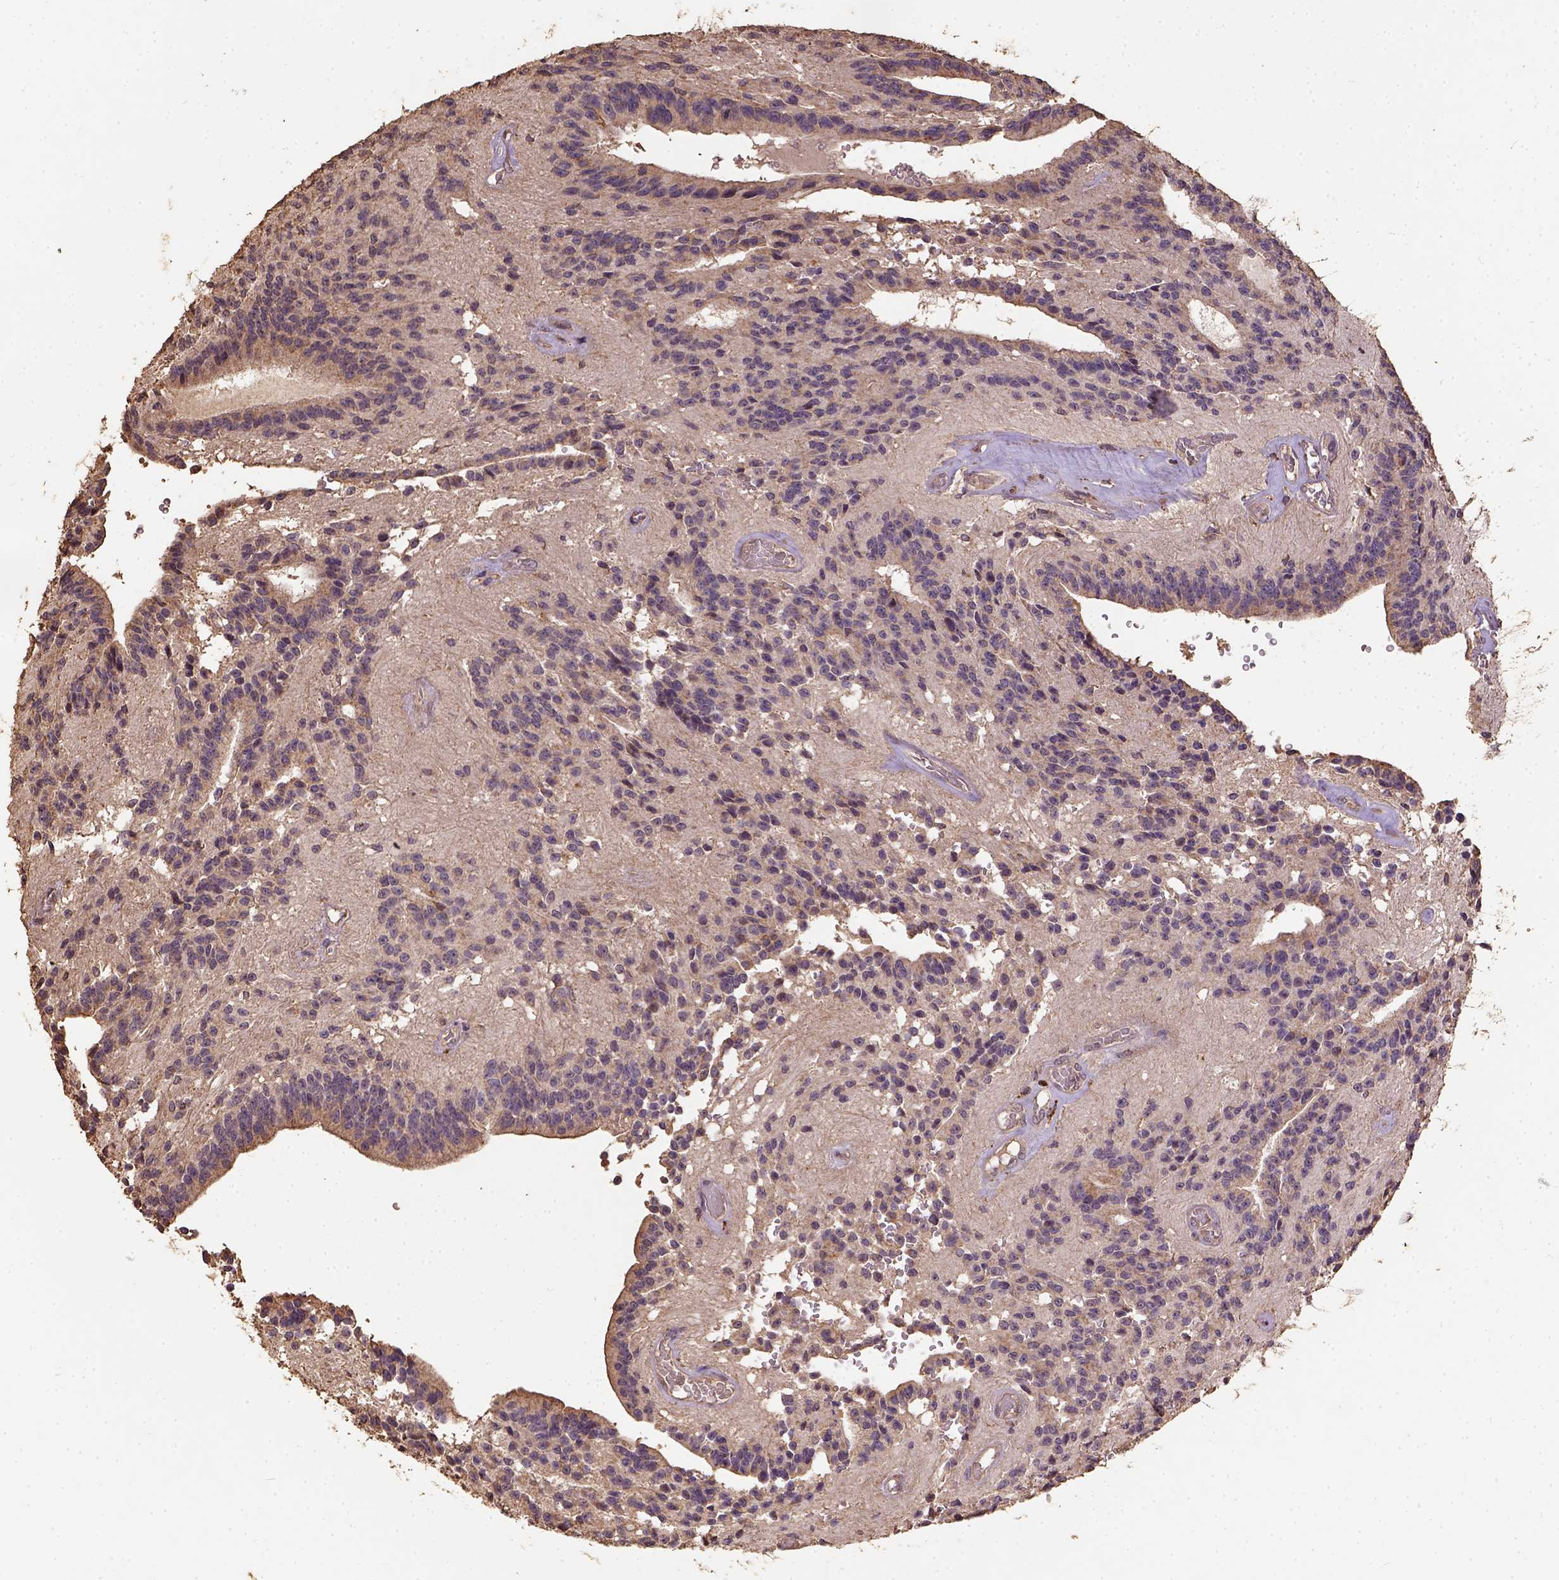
{"staining": {"intensity": "moderate", "quantity": "25%-75%", "location": "cytoplasmic/membranous"}, "tissue": "glioma", "cell_type": "Tumor cells", "image_type": "cancer", "snomed": [{"axis": "morphology", "description": "Glioma, malignant, Low grade"}, {"axis": "topography", "description": "Brain"}], "caption": "Immunohistochemical staining of malignant glioma (low-grade) shows medium levels of moderate cytoplasmic/membranous positivity in about 25%-75% of tumor cells.", "gene": "ATP1B3", "patient": {"sex": "male", "age": 31}}